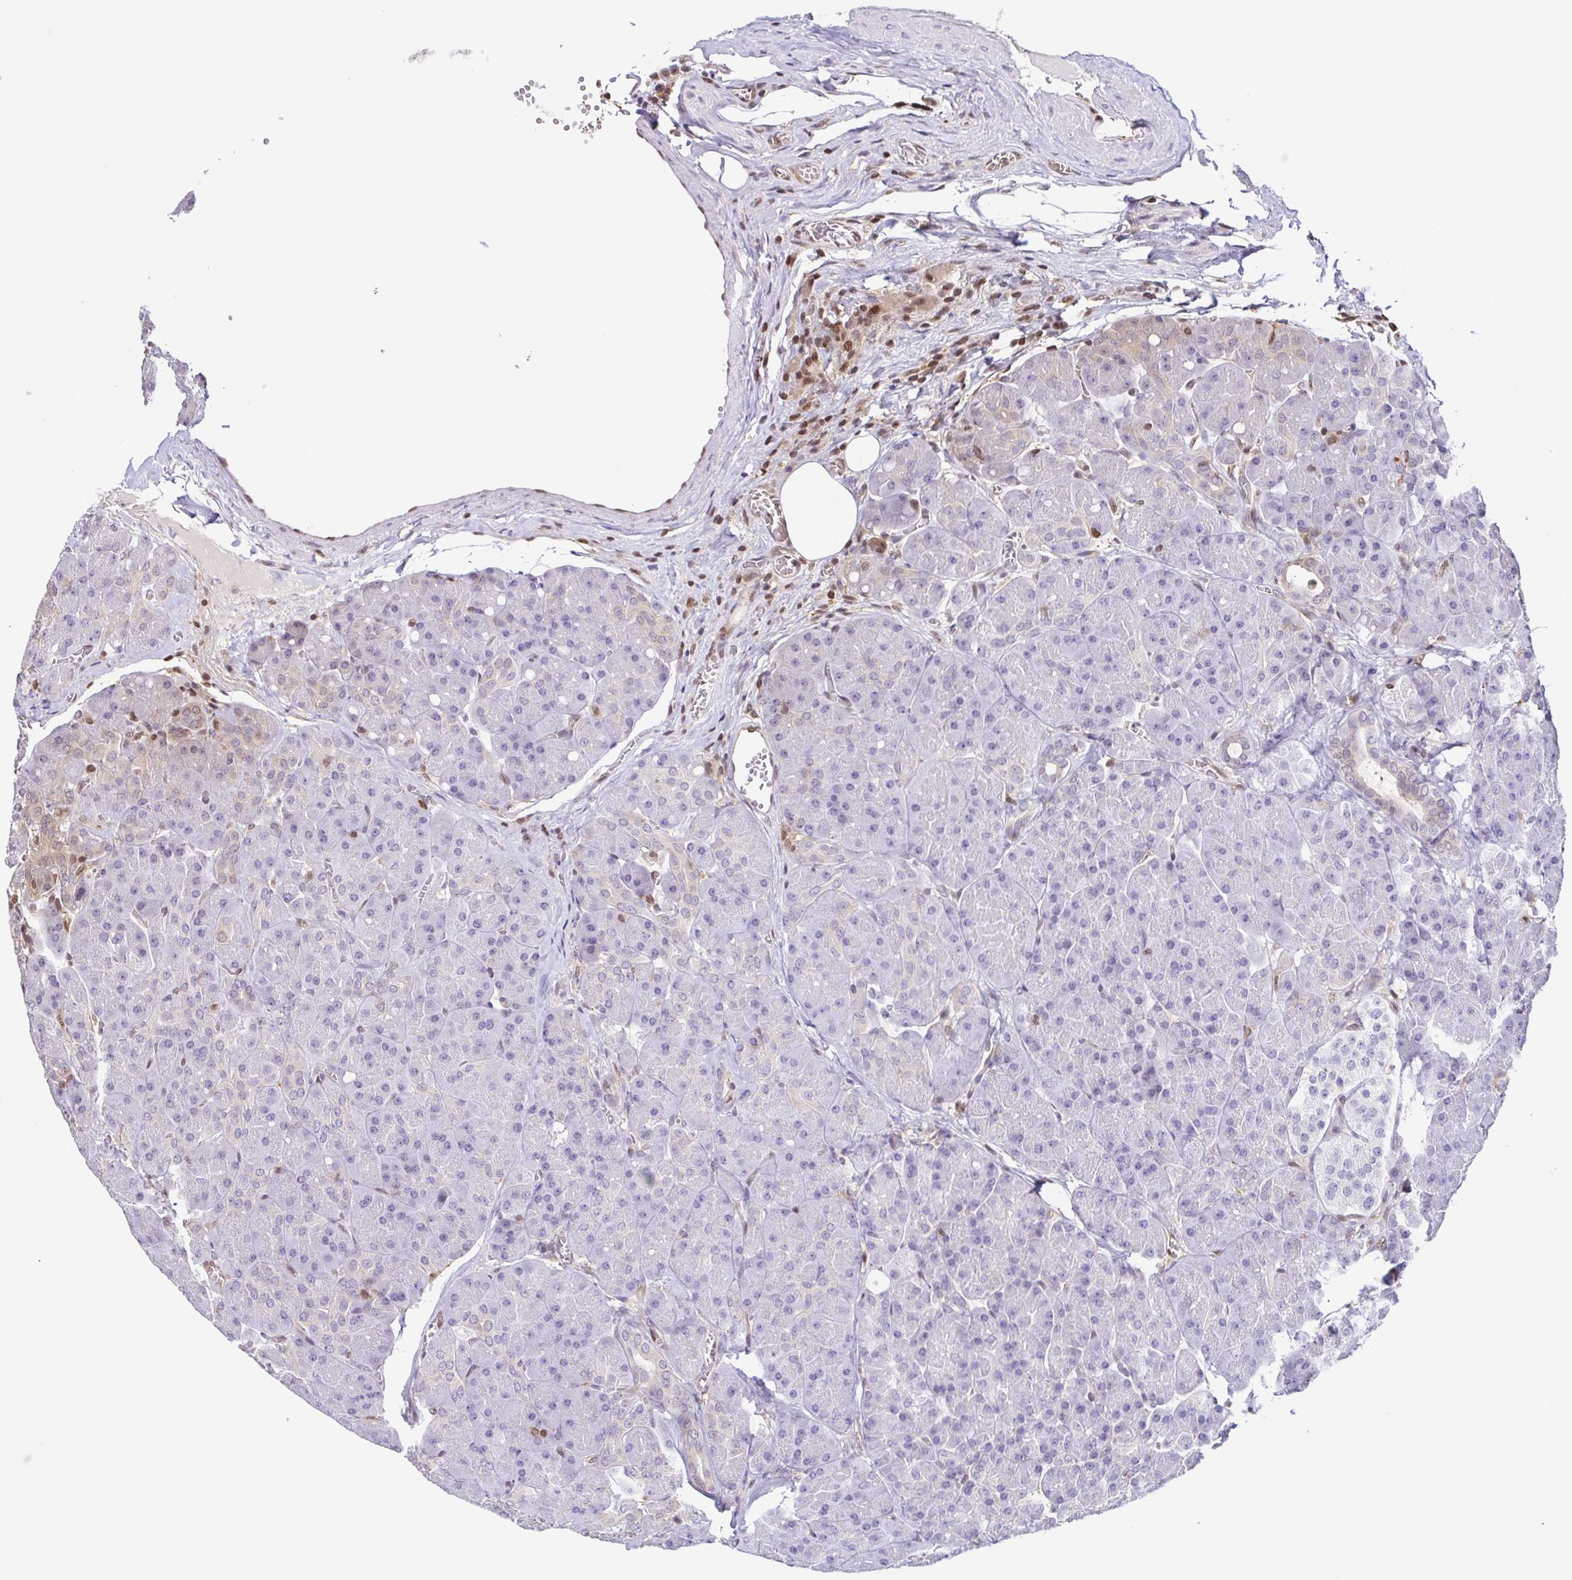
{"staining": {"intensity": "negative", "quantity": "none", "location": "none"}, "tissue": "pancreas", "cell_type": "Exocrine glandular cells", "image_type": "normal", "snomed": [{"axis": "morphology", "description": "Normal tissue, NOS"}, {"axis": "topography", "description": "Pancreas"}], "caption": "Pancreas was stained to show a protein in brown. There is no significant positivity in exocrine glandular cells. (DAB (3,3'-diaminobenzidine) IHC visualized using brightfield microscopy, high magnification).", "gene": "PSMB9", "patient": {"sex": "male", "age": 55}}